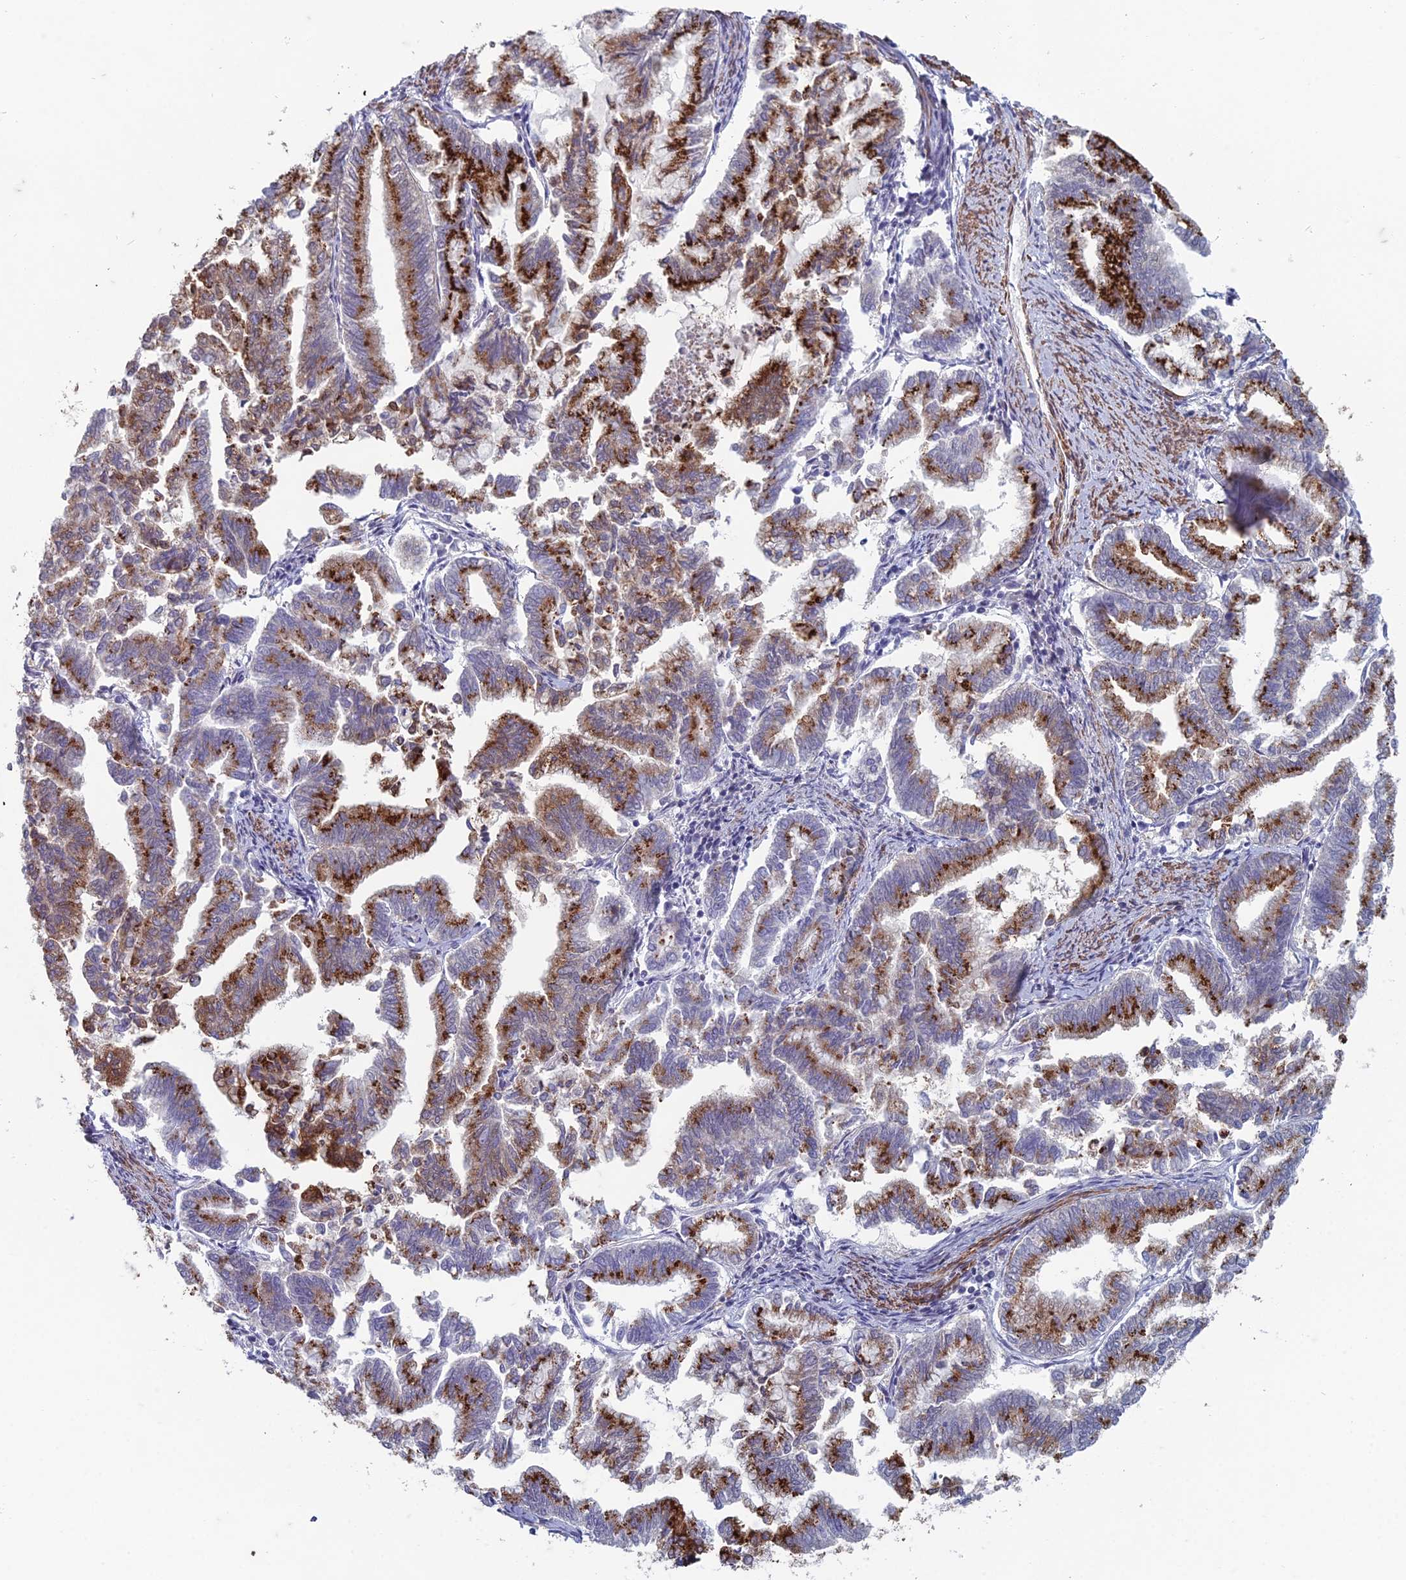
{"staining": {"intensity": "strong", "quantity": ">75%", "location": "cytoplasmic/membranous"}, "tissue": "endometrial cancer", "cell_type": "Tumor cells", "image_type": "cancer", "snomed": [{"axis": "morphology", "description": "Adenocarcinoma, NOS"}, {"axis": "topography", "description": "Endometrium"}], "caption": "An immunohistochemistry (IHC) micrograph of neoplastic tissue is shown. Protein staining in brown highlights strong cytoplasmic/membranous positivity in adenocarcinoma (endometrial) within tumor cells.", "gene": "ZNF626", "patient": {"sex": "female", "age": 79}}